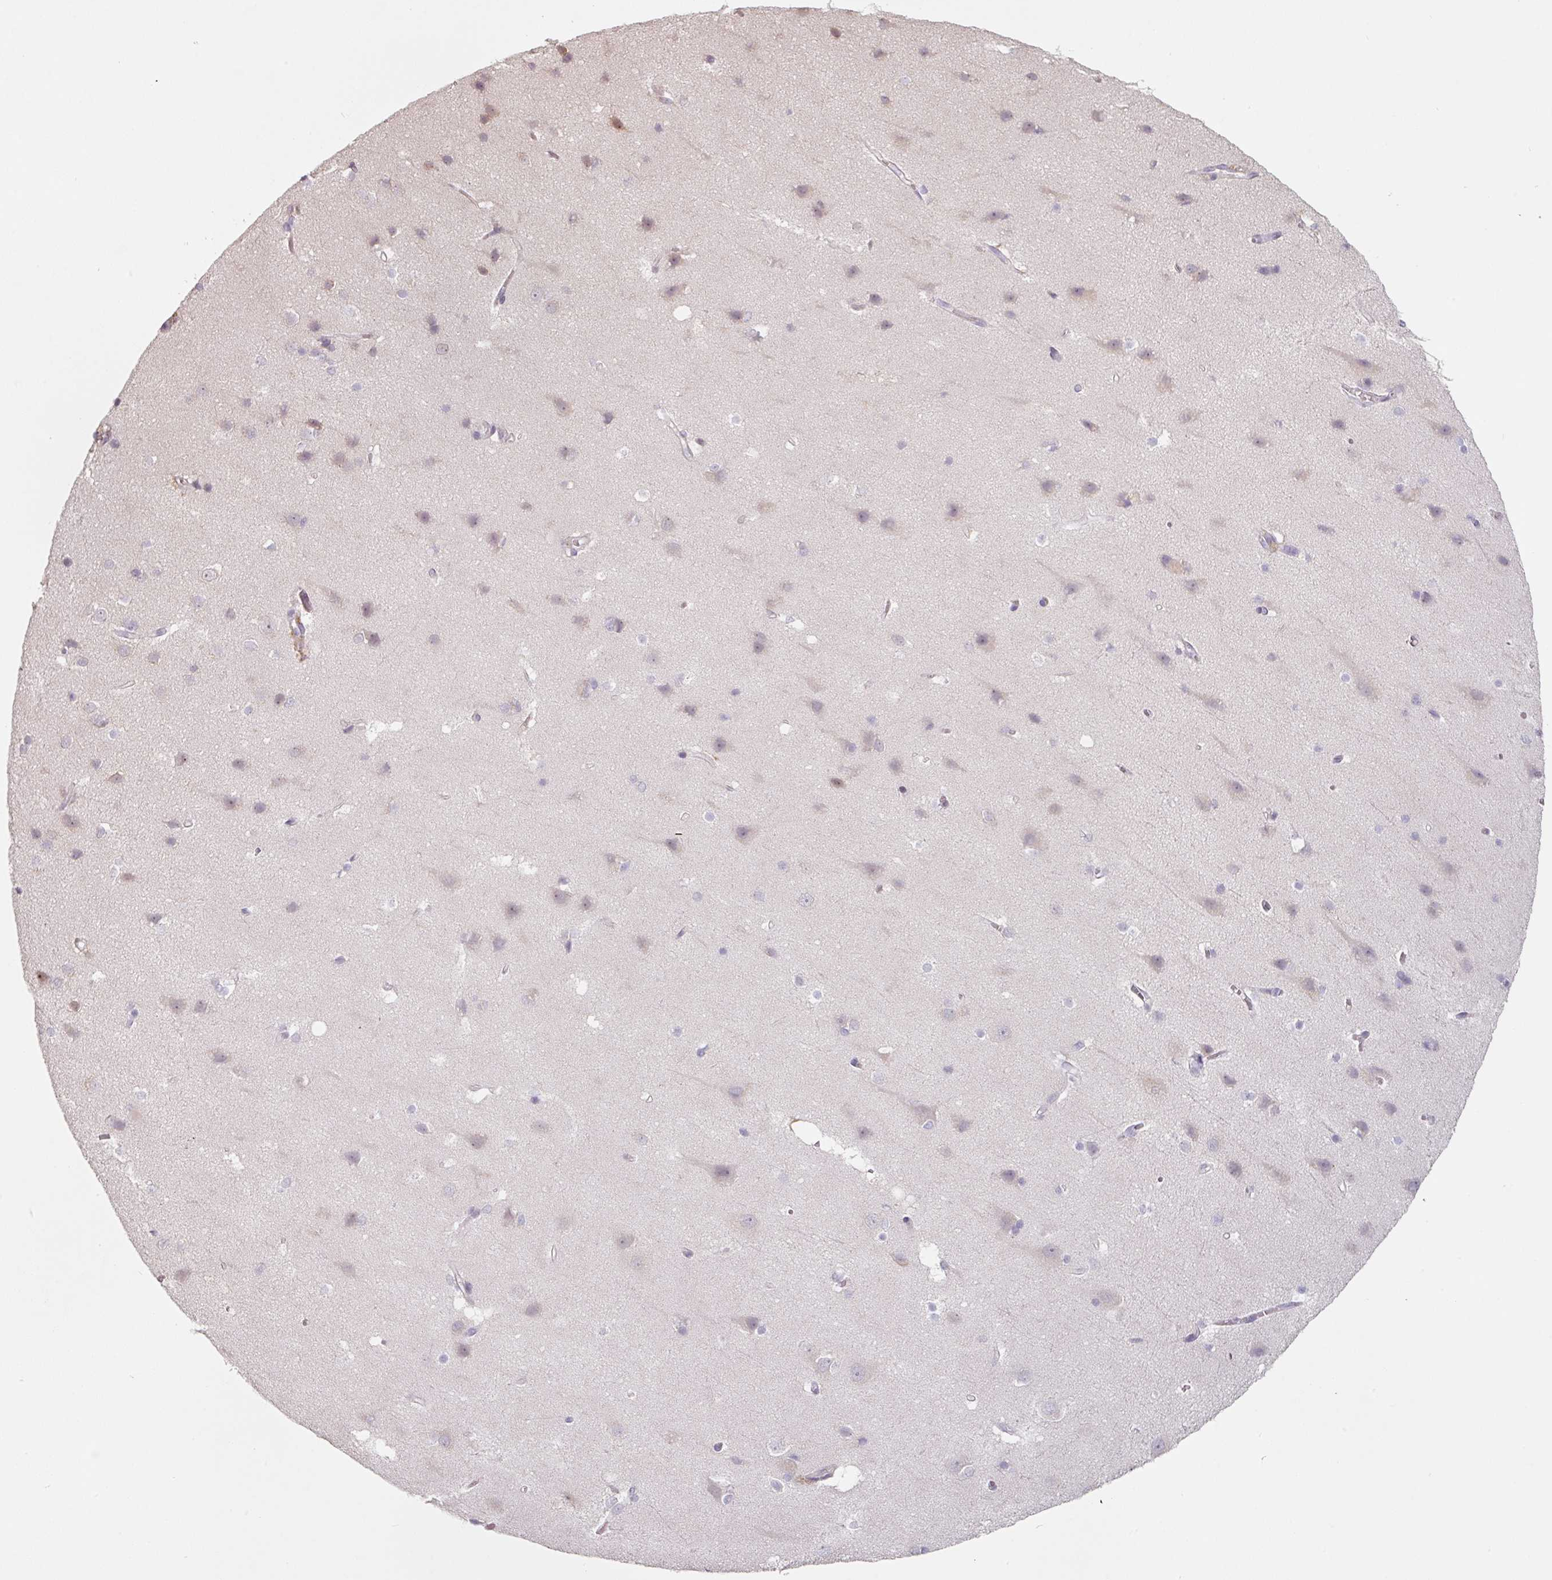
{"staining": {"intensity": "weak", "quantity": "25%-75%", "location": "cytoplasmic/membranous"}, "tissue": "cerebral cortex", "cell_type": "Endothelial cells", "image_type": "normal", "snomed": [{"axis": "morphology", "description": "Normal tissue, NOS"}, {"axis": "topography", "description": "Cerebral cortex"}], "caption": "Immunohistochemistry (IHC) staining of unremarkable cerebral cortex, which exhibits low levels of weak cytoplasmic/membranous expression in approximately 25%-75% of endothelial cells indicating weak cytoplasmic/membranous protein expression. The staining was performed using DAB (brown) for protein detection and nuclei were counterstained in hematoxylin (blue).", "gene": "ZBTB6", "patient": {"sex": "male", "age": 37}}